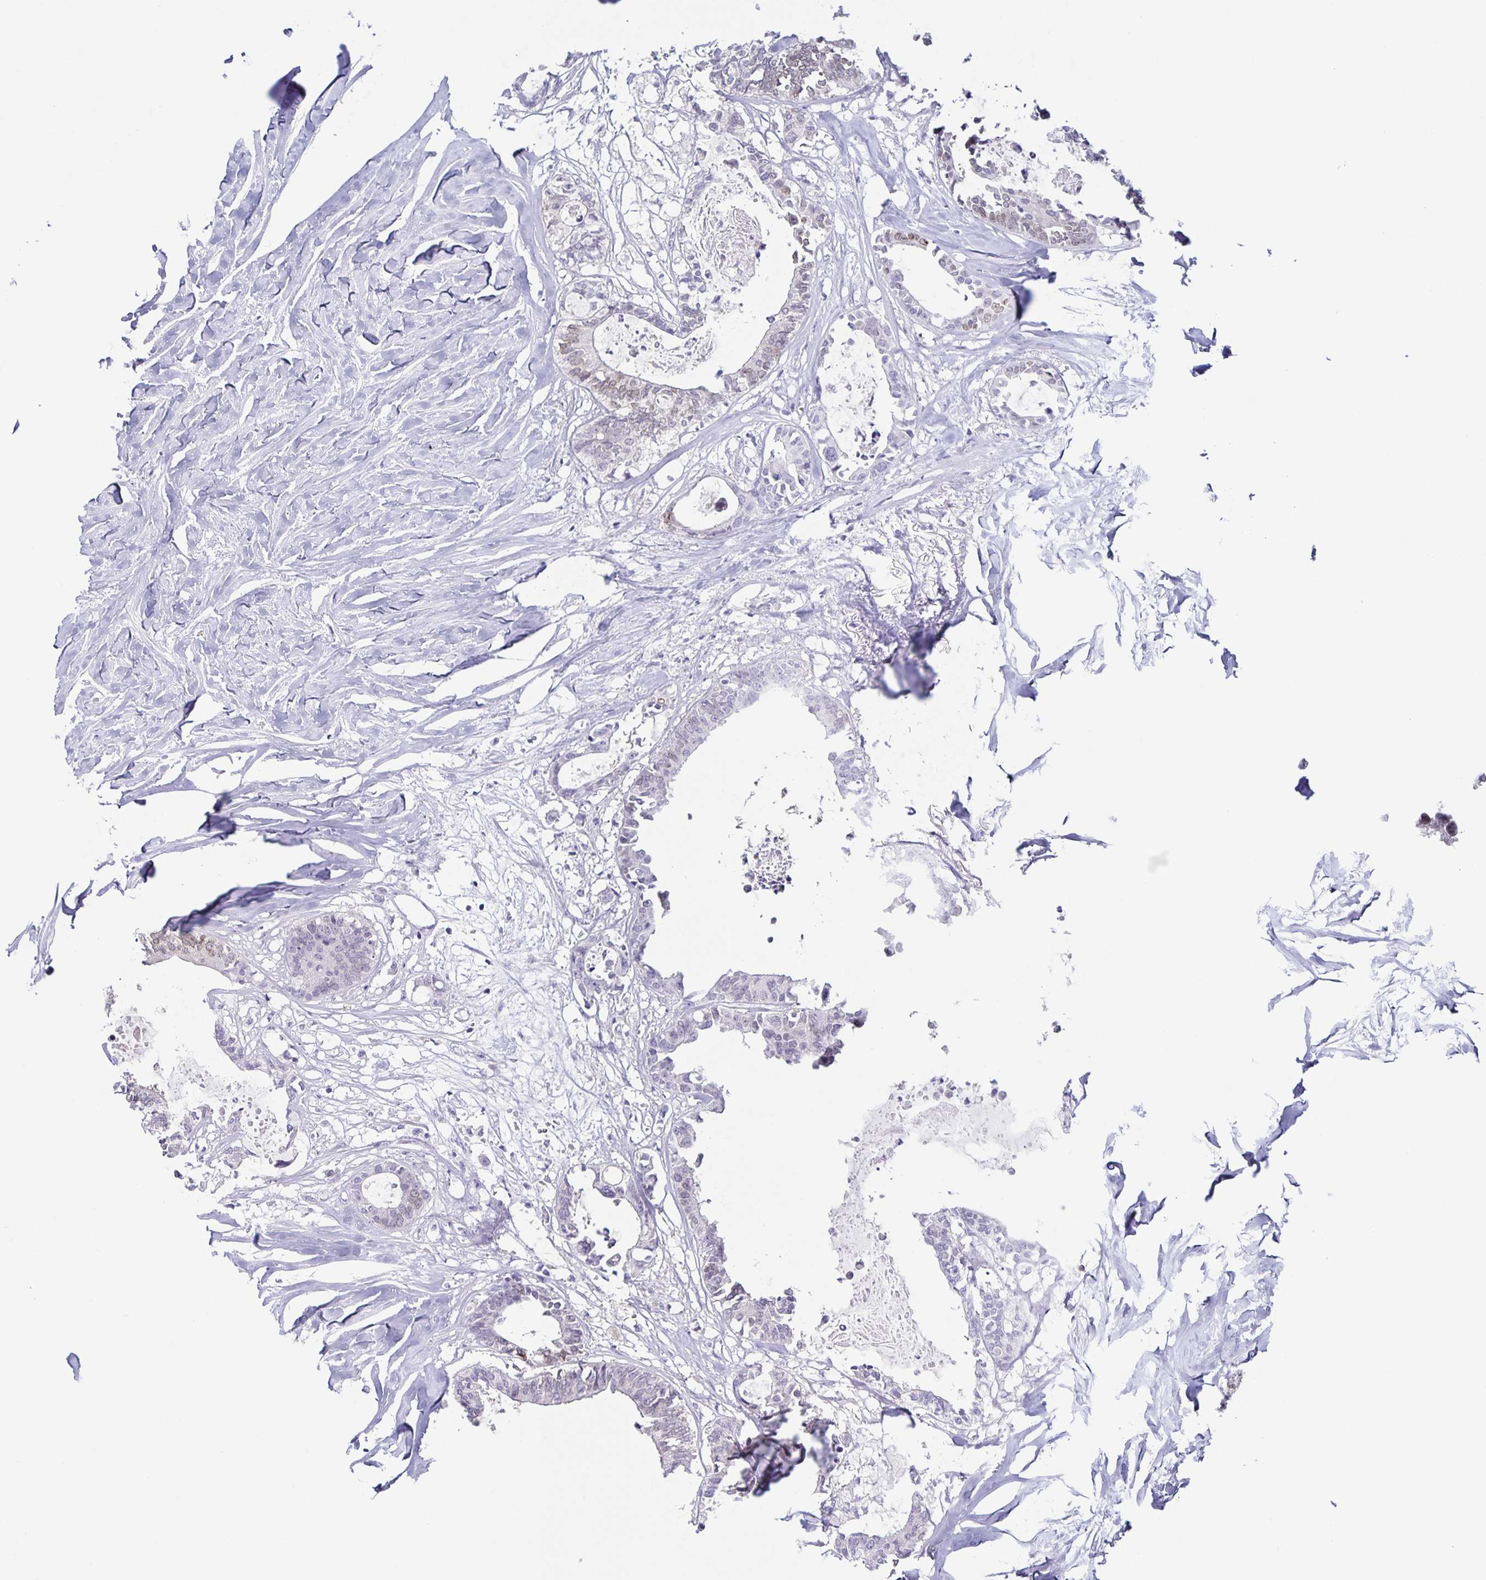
{"staining": {"intensity": "weak", "quantity": "<25%", "location": "cytoplasmic/membranous,nuclear"}, "tissue": "colorectal cancer", "cell_type": "Tumor cells", "image_type": "cancer", "snomed": [{"axis": "morphology", "description": "Adenocarcinoma, NOS"}, {"axis": "topography", "description": "Colon"}, {"axis": "topography", "description": "Rectum"}], "caption": "IHC image of human adenocarcinoma (colorectal) stained for a protein (brown), which shows no staining in tumor cells.", "gene": "SYNE2", "patient": {"sex": "male", "age": 57}}